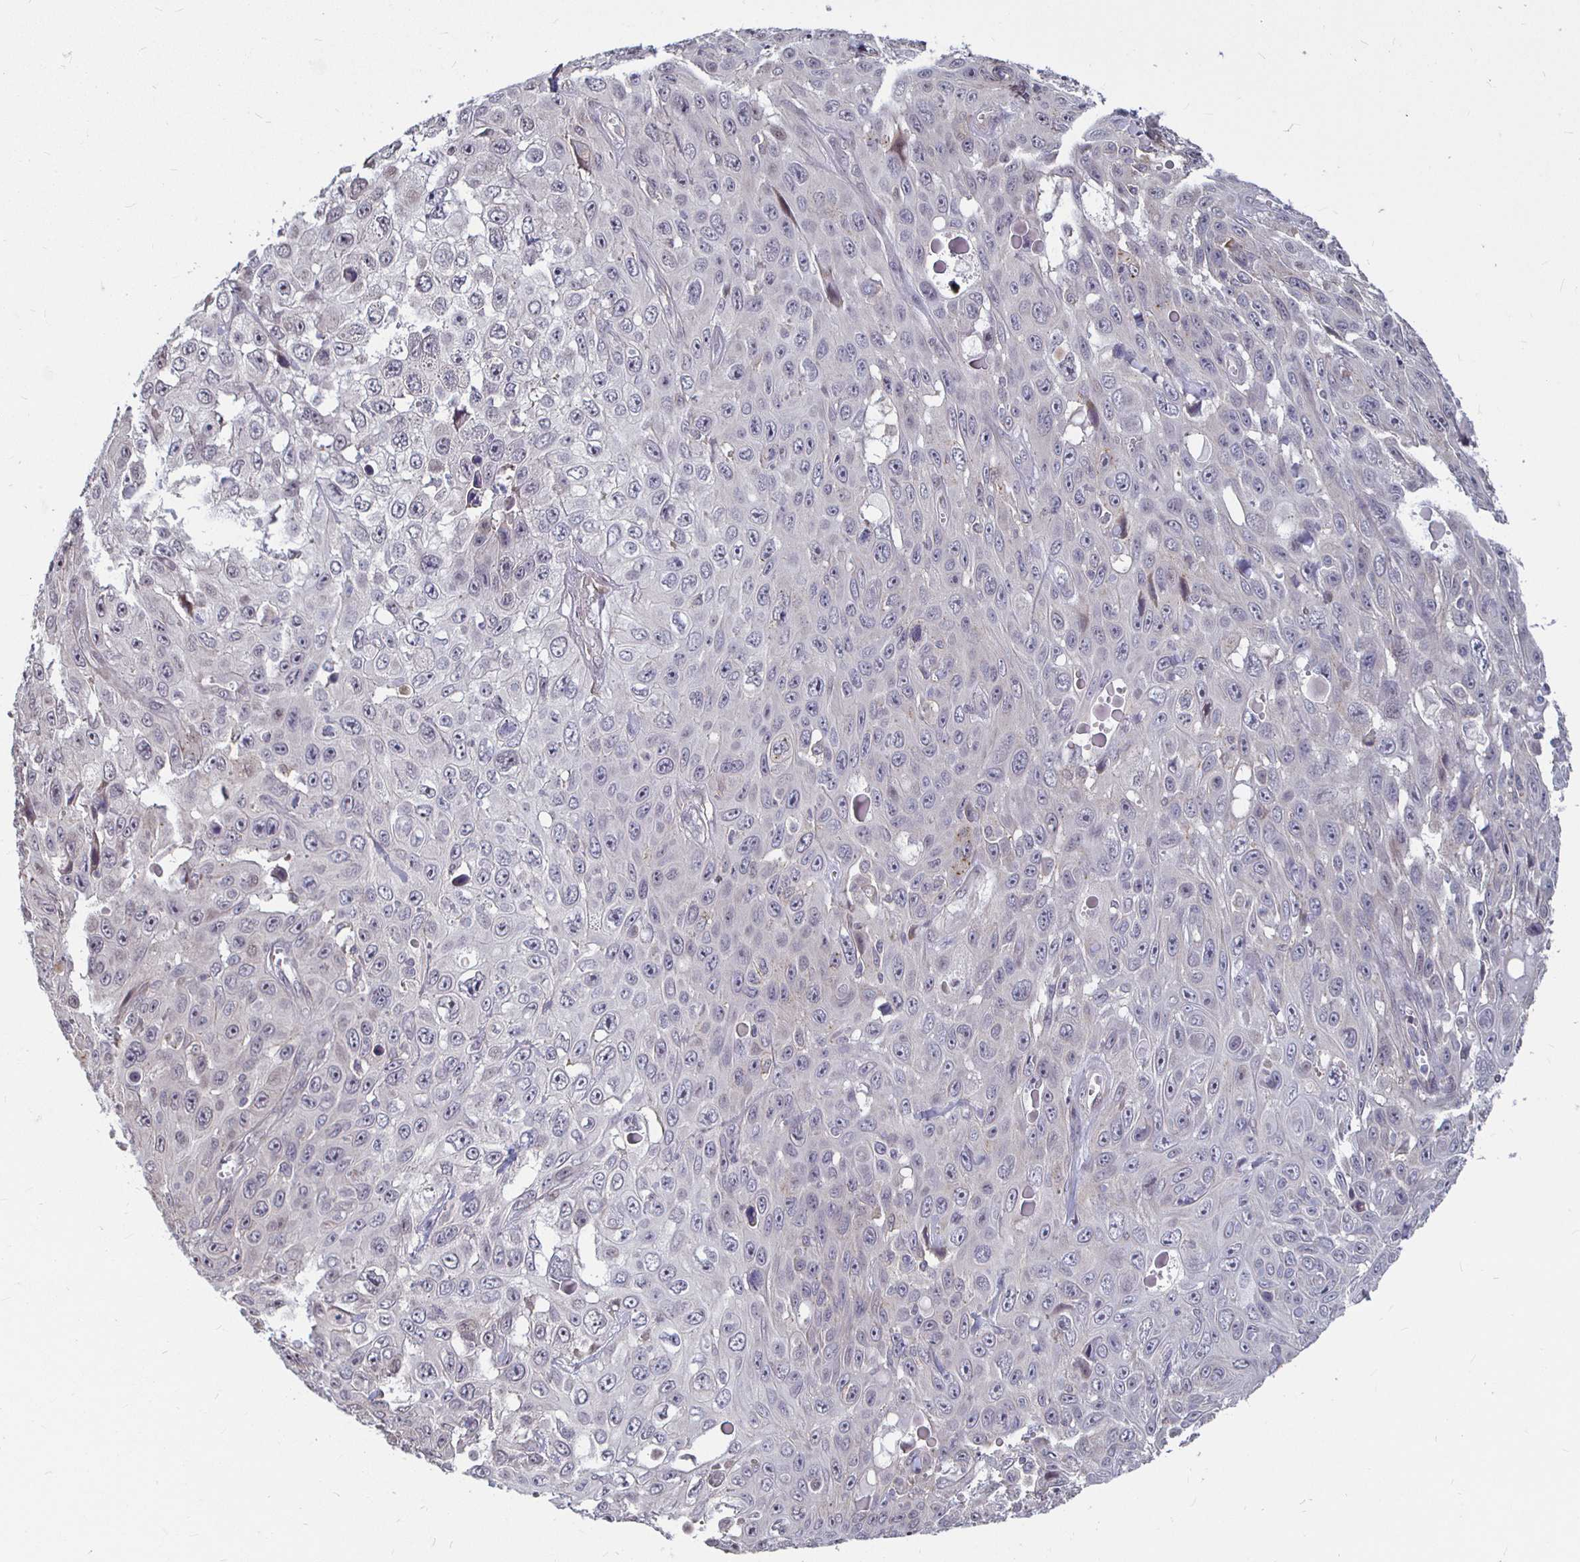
{"staining": {"intensity": "negative", "quantity": "none", "location": "none"}, "tissue": "skin cancer", "cell_type": "Tumor cells", "image_type": "cancer", "snomed": [{"axis": "morphology", "description": "Squamous cell carcinoma, NOS"}, {"axis": "topography", "description": "Skin"}], "caption": "This is a photomicrograph of immunohistochemistry (IHC) staining of skin squamous cell carcinoma, which shows no positivity in tumor cells. The staining is performed using DAB brown chromogen with nuclei counter-stained in using hematoxylin.", "gene": "CAPN11", "patient": {"sex": "male", "age": 82}}